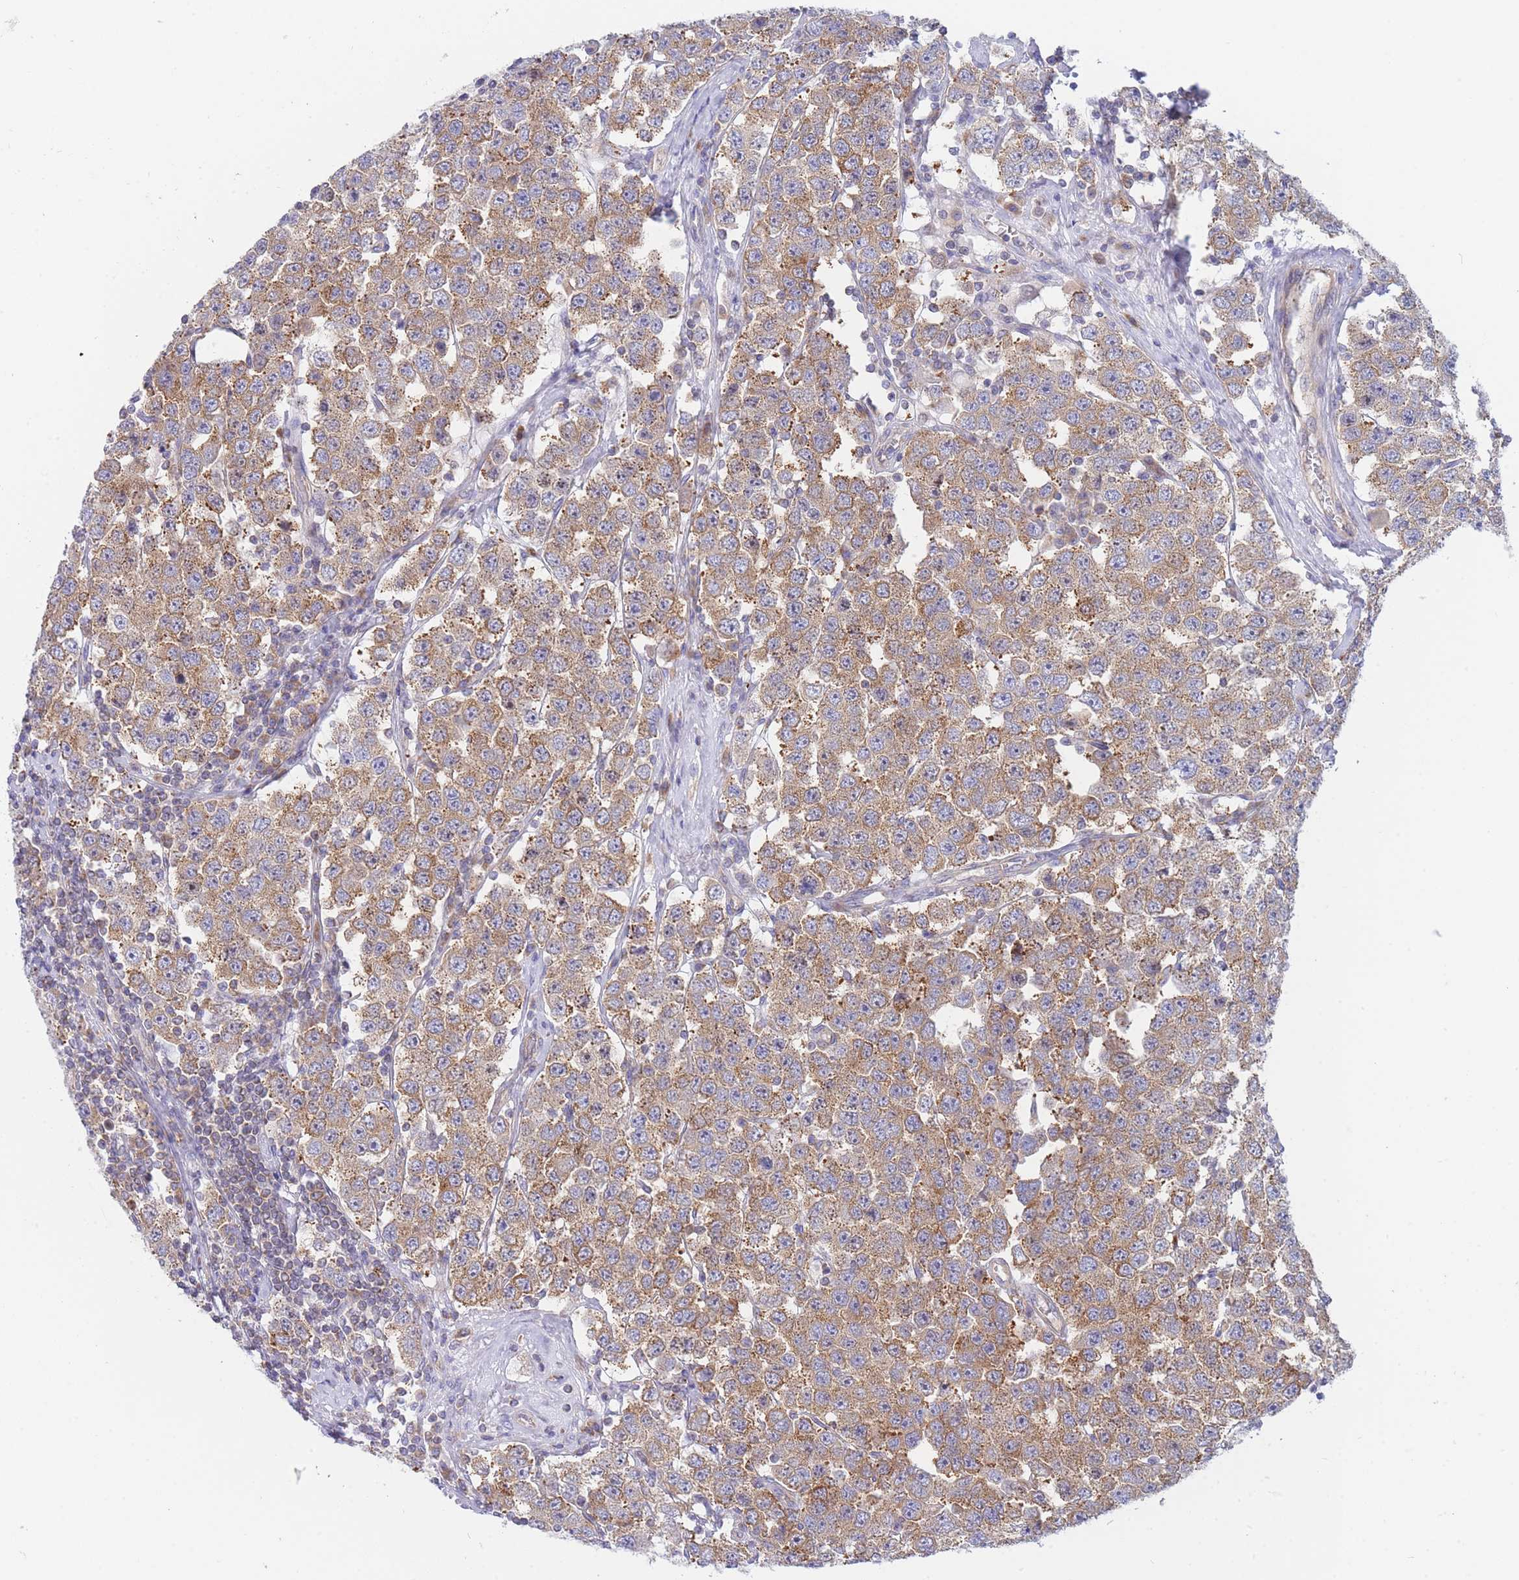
{"staining": {"intensity": "moderate", "quantity": ">75%", "location": "cytoplasmic/membranous"}, "tissue": "testis cancer", "cell_type": "Tumor cells", "image_type": "cancer", "snomed": [{"axis": "morphology", "description": "Seminoma, NOS"}, {"axis": "topography", "description": "Testis"}], "caption": "Immunohistochemistry staining of testis cancer (seminoma), which shows medium levels of moderate cytoplasmic/membranous positivity in approximately >75% of tumor cells indicating moderate cytoplasmic/membranous protein staining. The staining was performed using DAB (3,3'-diaminobenzidine) (brown) for protein detection and nuclei were counterstained in hematoxylin (blue).", "gene": "SH2B2", "patient": {"sex": "male", "age": 28}}